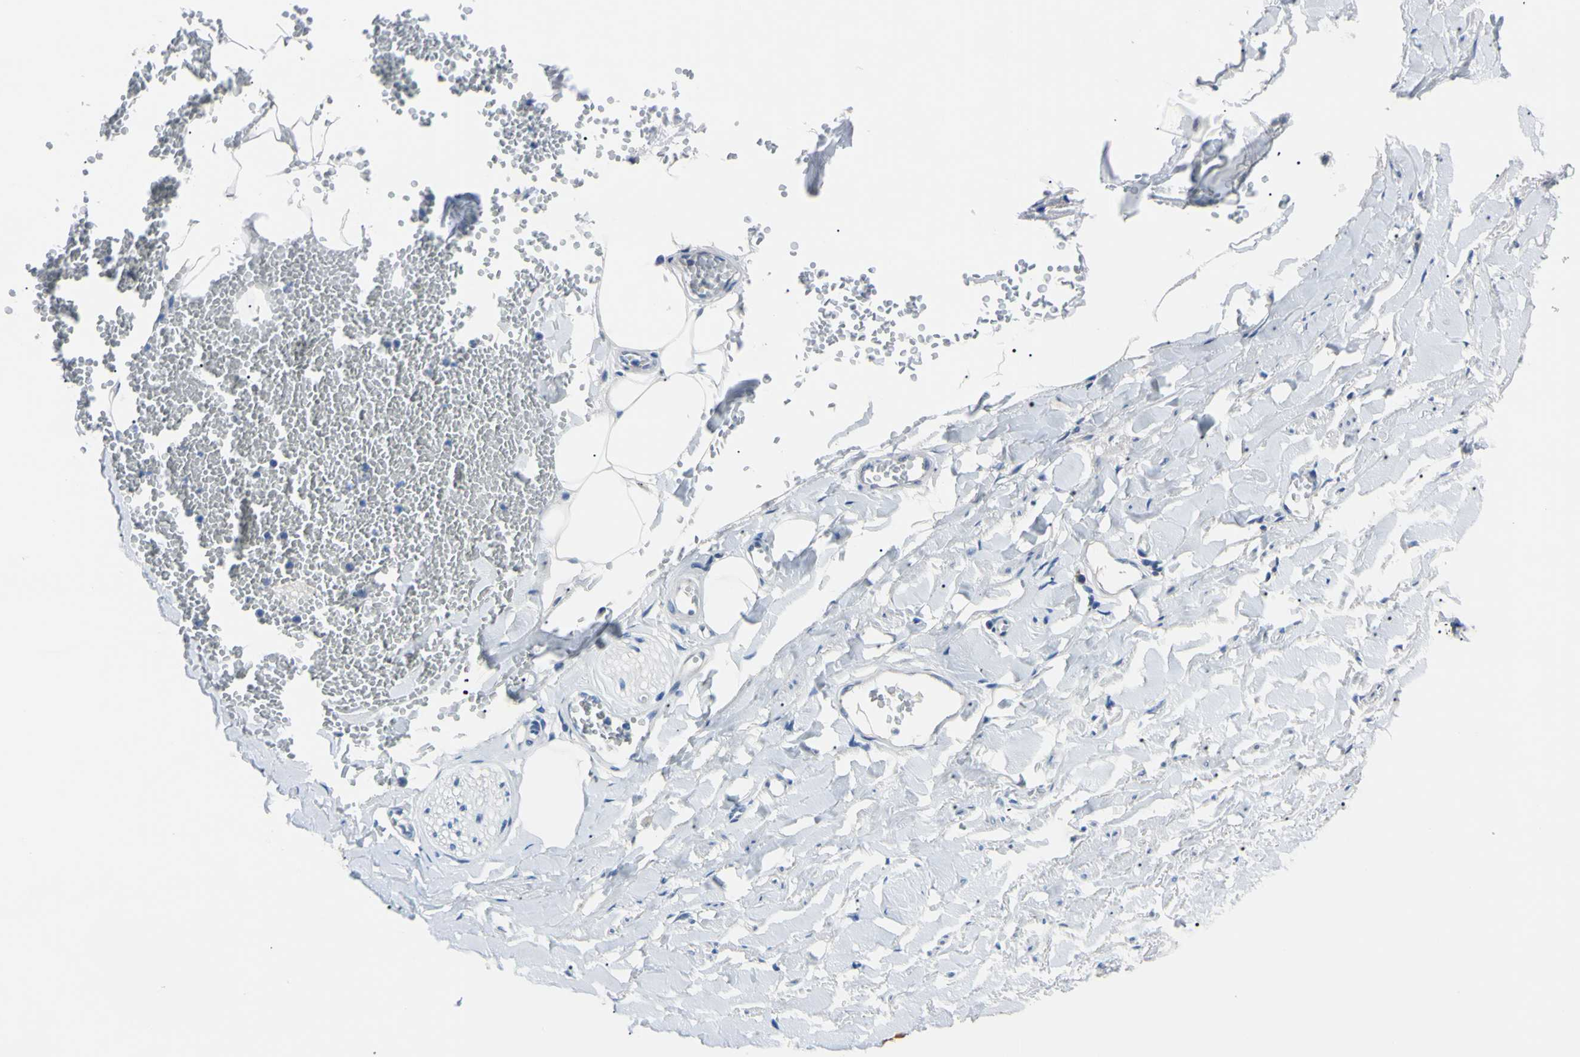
{"staining": {"intensity": "negative", "quantity": "none", "location": "none"}, "tissue": "adipose tissue", "cell_type": "Adipocytes", "image_type": "normal", "snomed": [{"axis": "morphology", "description": "Normal tissue, NOS"}, {"axis": "topography", "description": "Adipose tissue"}, {"axis": "topography", "description": "Peripheral nerve tissue"}], "caption": "Histopathology image shows no significant protein staining in adipocytes of unremarkable adipose tissue.", "gene": "PNKD", "patient": {"sex": "male", "age": 52}}